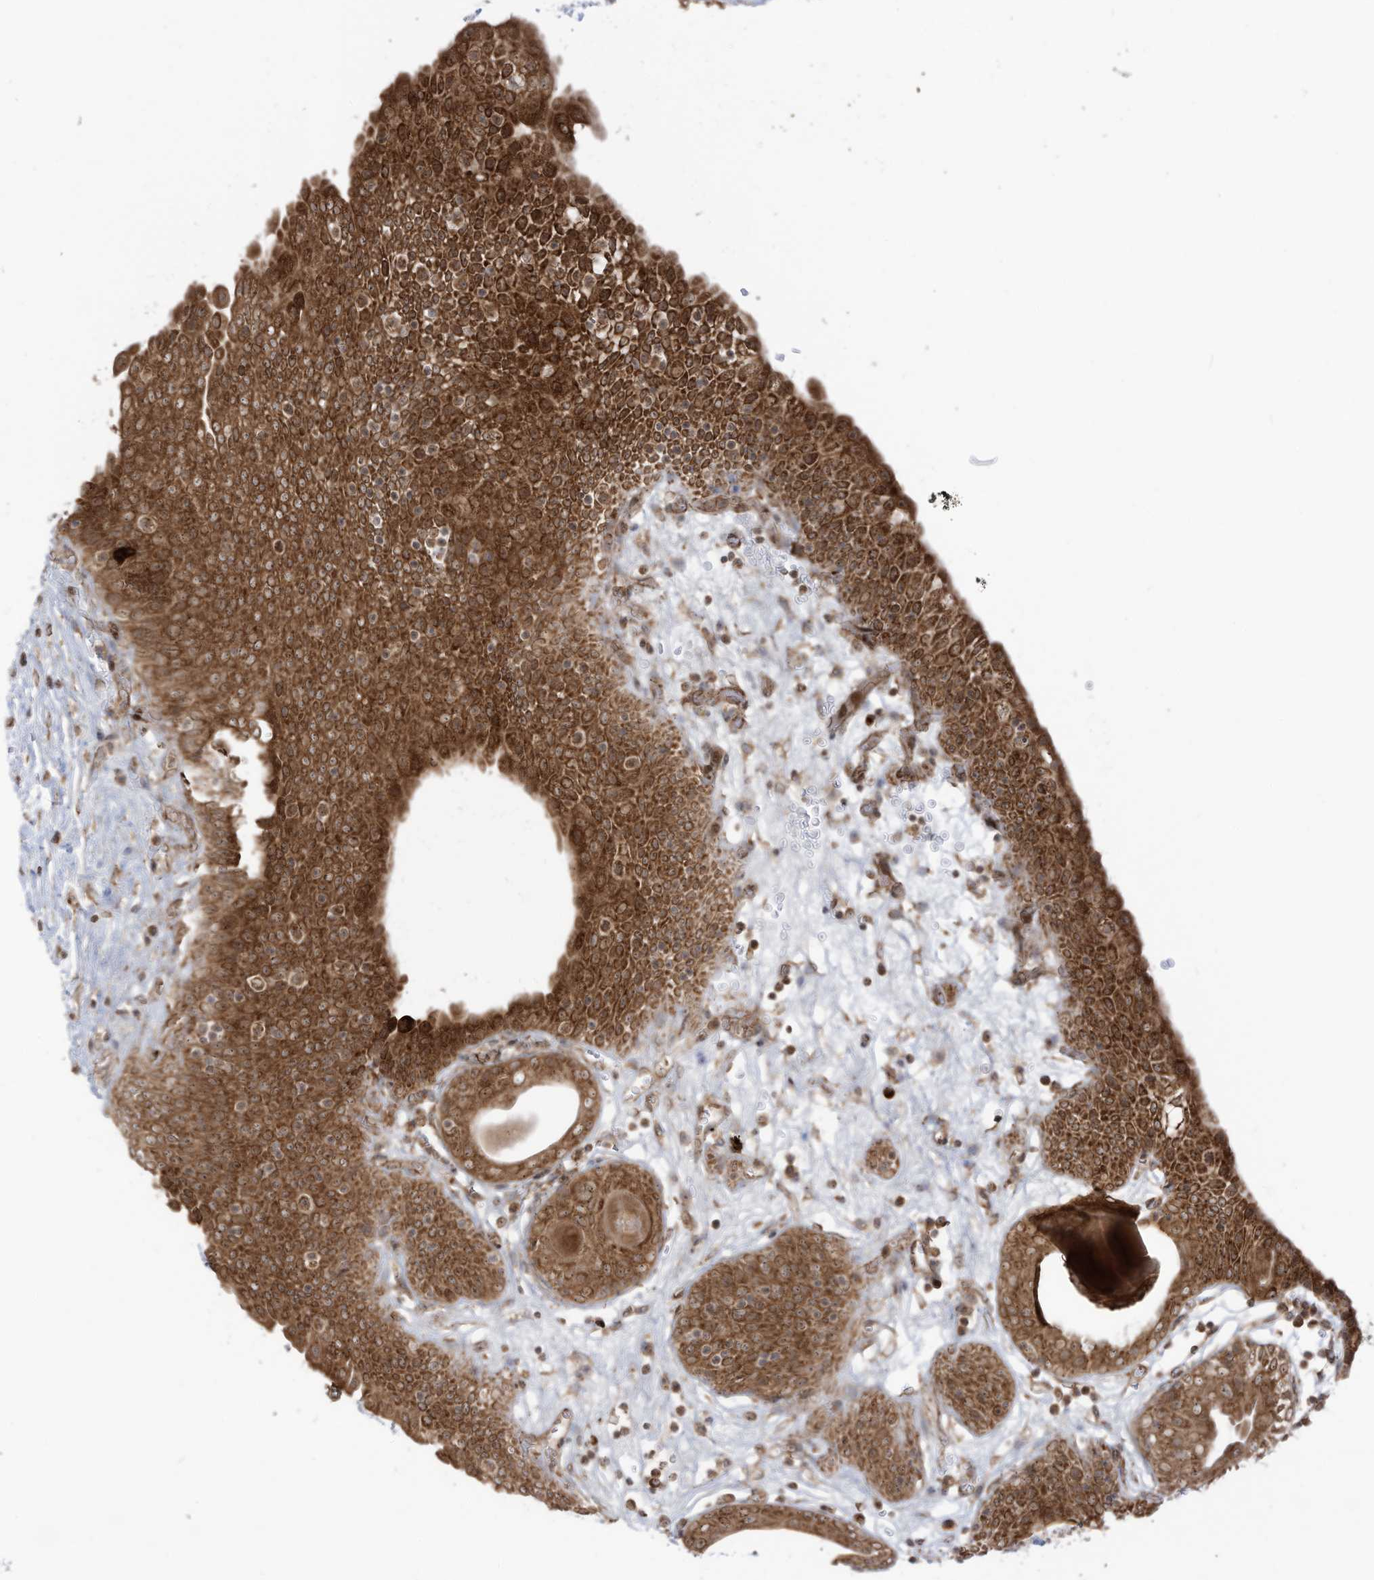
{"staining": {"intensity": "moderate", "quantity": ">75%", "location": "cytoplasmic/membranous"}, "tissue": "urinary bladder", "cell_type": "Urothelial cells", "image_type": "normal", "snomed": [{"axis": "morphology", "description": "Normal tissue, NOS"}, {"axis": "topography", "description": "Urinary bladder"}], "caption": "Unremarkable urinary bladder was stained to show a protein in brown. There is medium levels of moderate cytoplasmic/membranous expression in about >75% of urothelial cells. The protein of interest is stained brown, and the nuclei are stained in blue (DAB (3,3'-diaminobenzidine) IHC with brightfield microscopy, high magnification).", "gene": "TRIM67", "patient": {"sex": "male", "age": 83}}